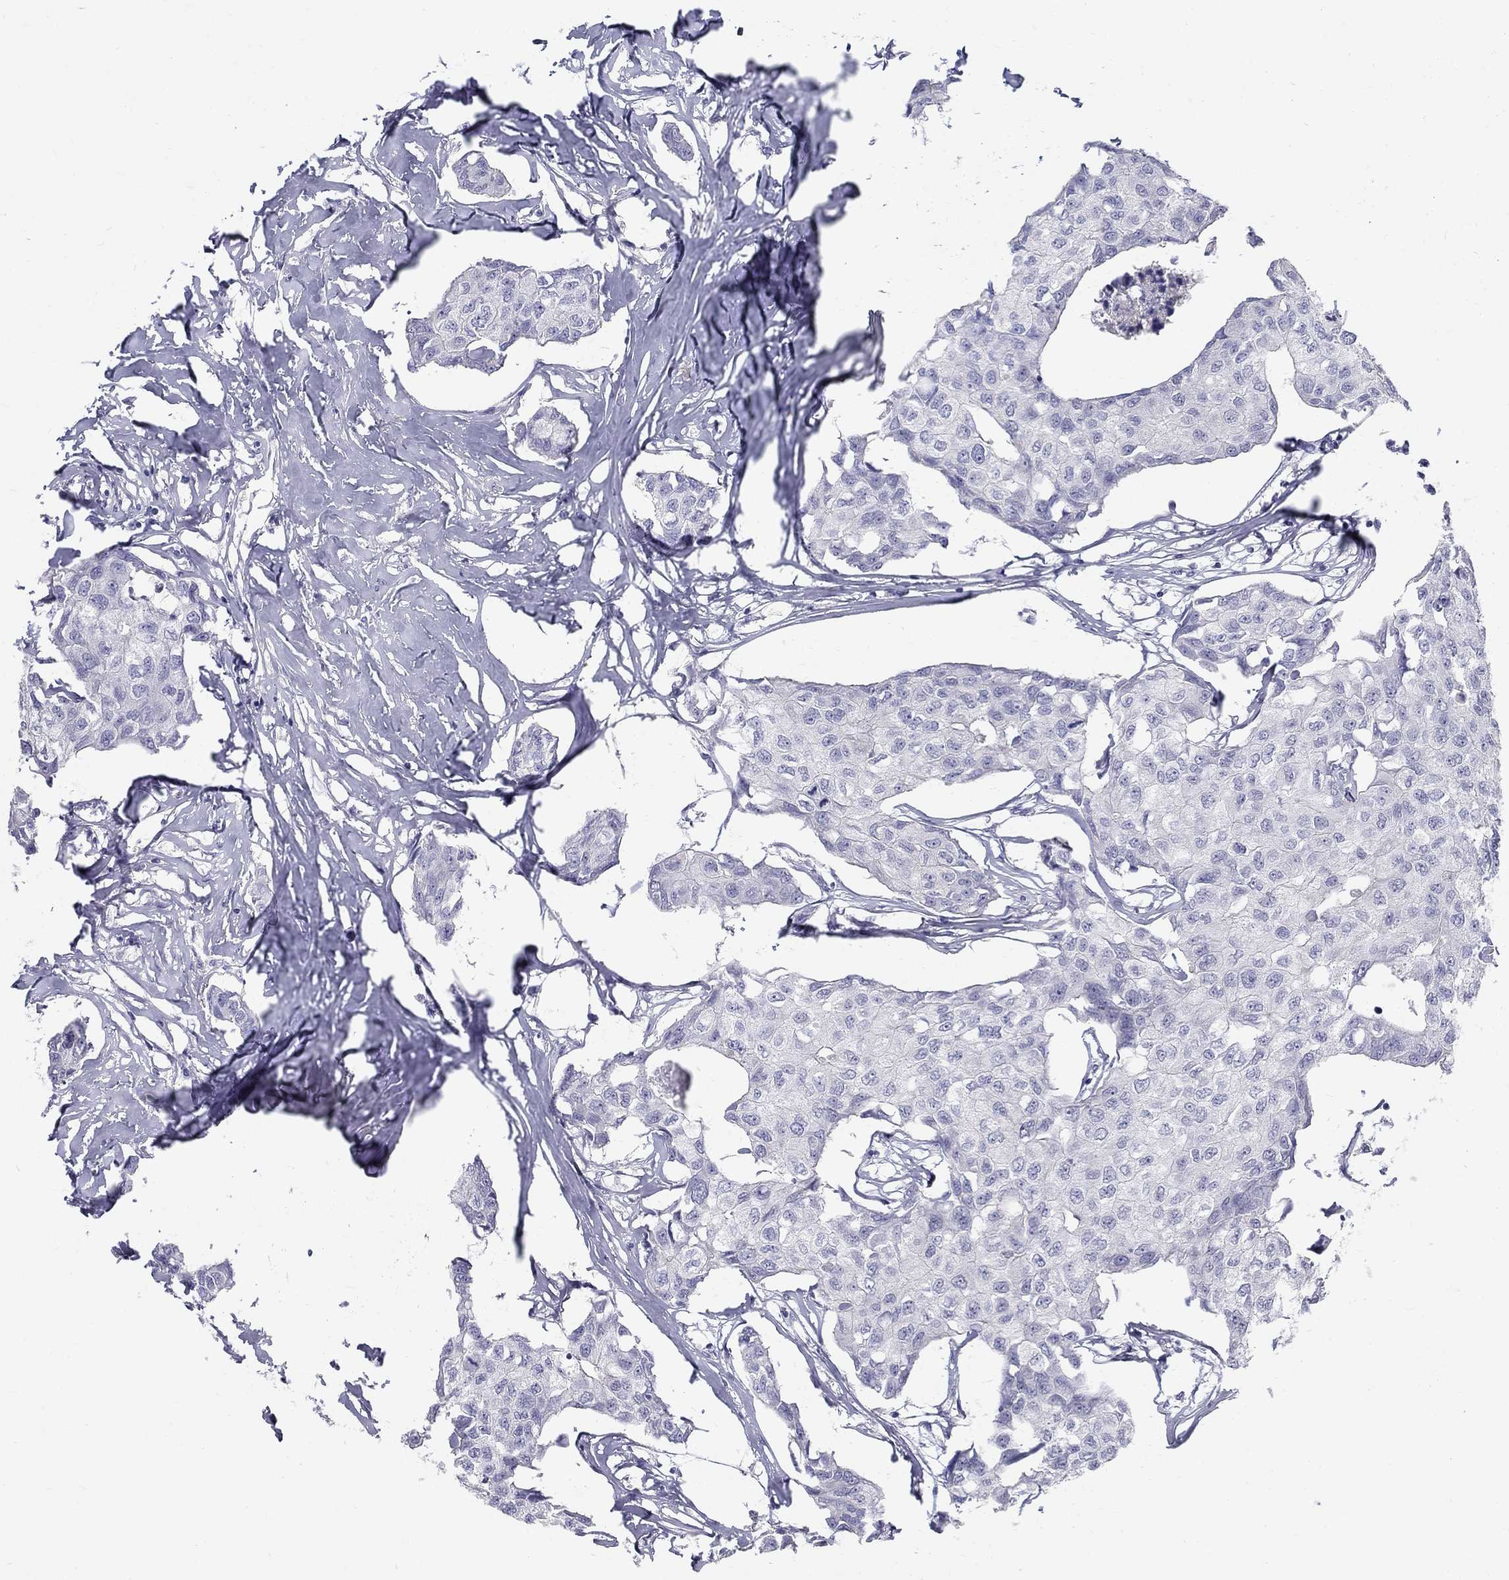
{"staining": {"intensity": "negative", "quantity": "none", "location": "none"}, "tissue": "breast cancer", "cell_type": "Tumor cells", "image_type": "cancer", "snomed": [{"axis": "morphology", "description": "Duct carcinoma"}, {"axis": "topography", "description": "Breast"}], "caption": "The histopathology image demonstrates no staining of tumor cells in breast invasive ductal carcinoma.", "gene": "MAGEB6", "patient": {"sex": "female", "age": 80}}